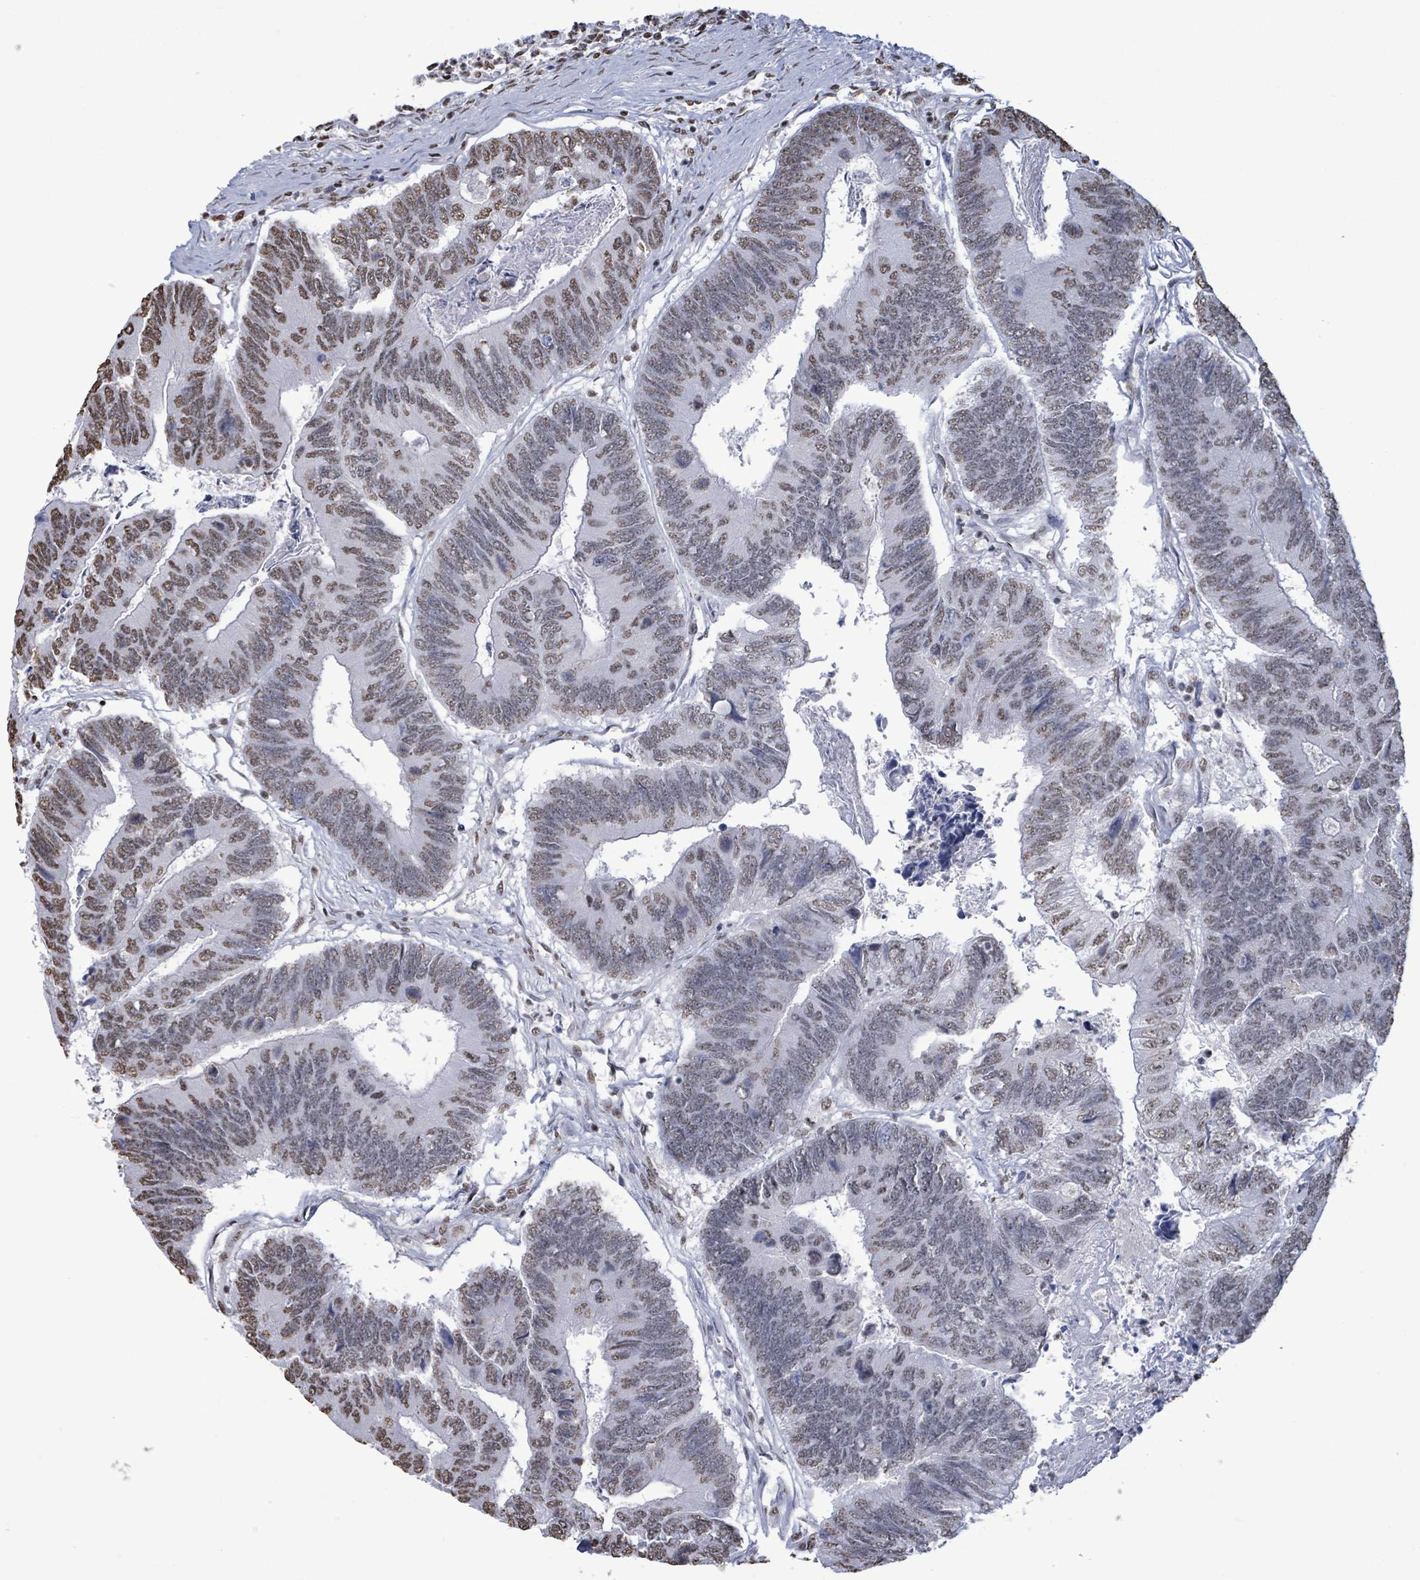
{"staining": {"intensity": "weak", "quantity": "25%-75%", "location": "nuclear"}, "tissue": "colorectal cancer", "cell_type": "Tumor cells", "image_type": "cancer", "snomed": [{"axis": "morphology", "description": "Adenocarcinoma, NOS"}, {"axis": "topography", "description": "Colon"}], "caption": "The micrograph demonstrates staining of colorectal adenocarcinoma, revealing weak nuclear protein expression (brown color) within tumor cells.", "gene": "SAMD14", "patient": {"sex": "female", "age": 67}}